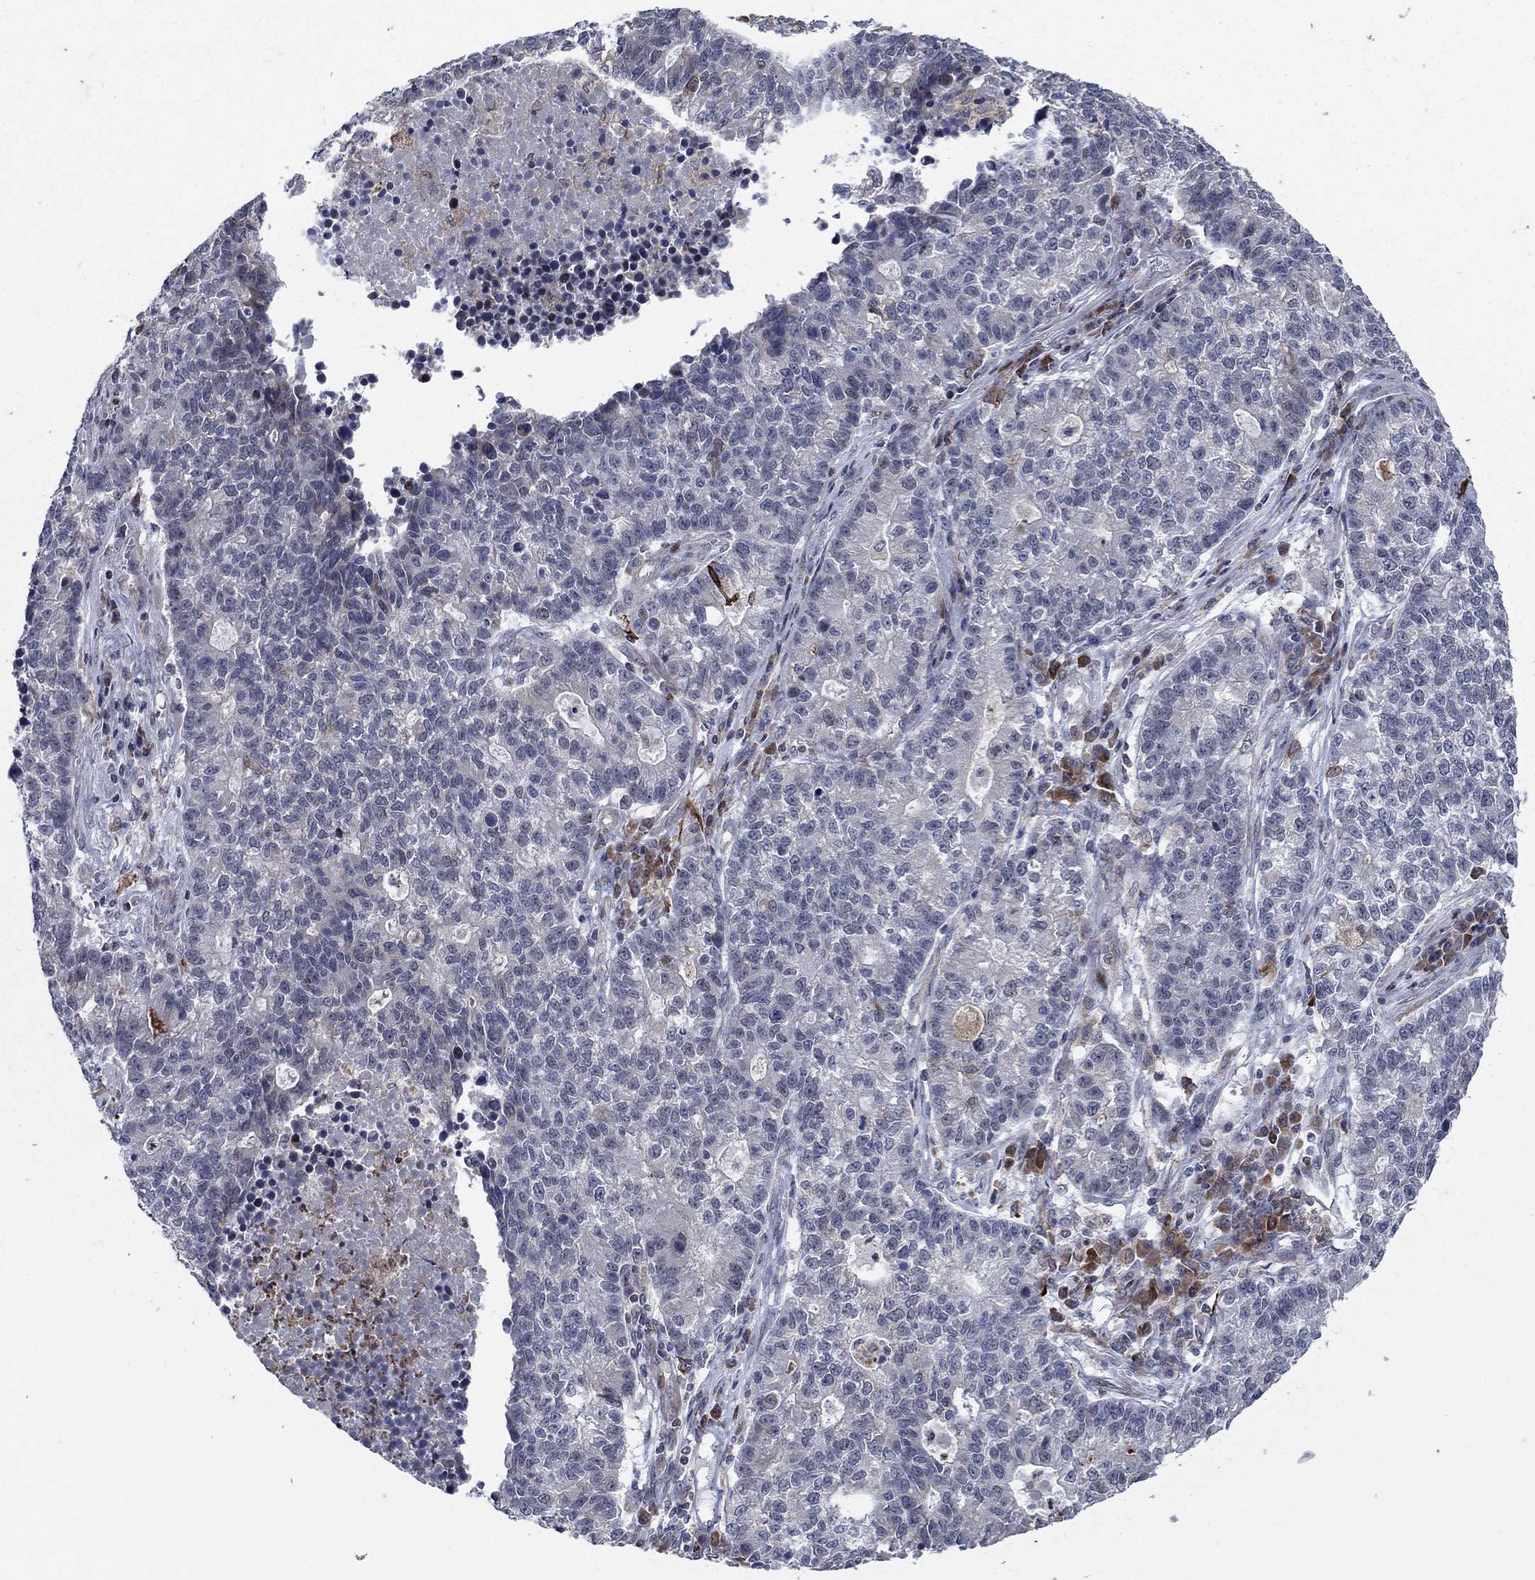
{"staining": {"intensity": "negative", "quantity": "none", "location": "none"}, "tissue": "lung cancer", "cell_type": "Tumor cells", "image_type": "cancer", "snomed": [{"axis": "morphology", "description": "Adenocarcinoma, NOS"}, {"axis": "topography", "description": "Lung"}], "caption": "IHC of human lung adenocarcinoma displays no expression in tumor cells. (DAB (3,3'-diaminobenzidine) immunohistochemistry (IHC) visualized using brightfield microscopy, high magnification).", "gene": "DHRS7", "patient": {"sex": "male", "age": 57}}